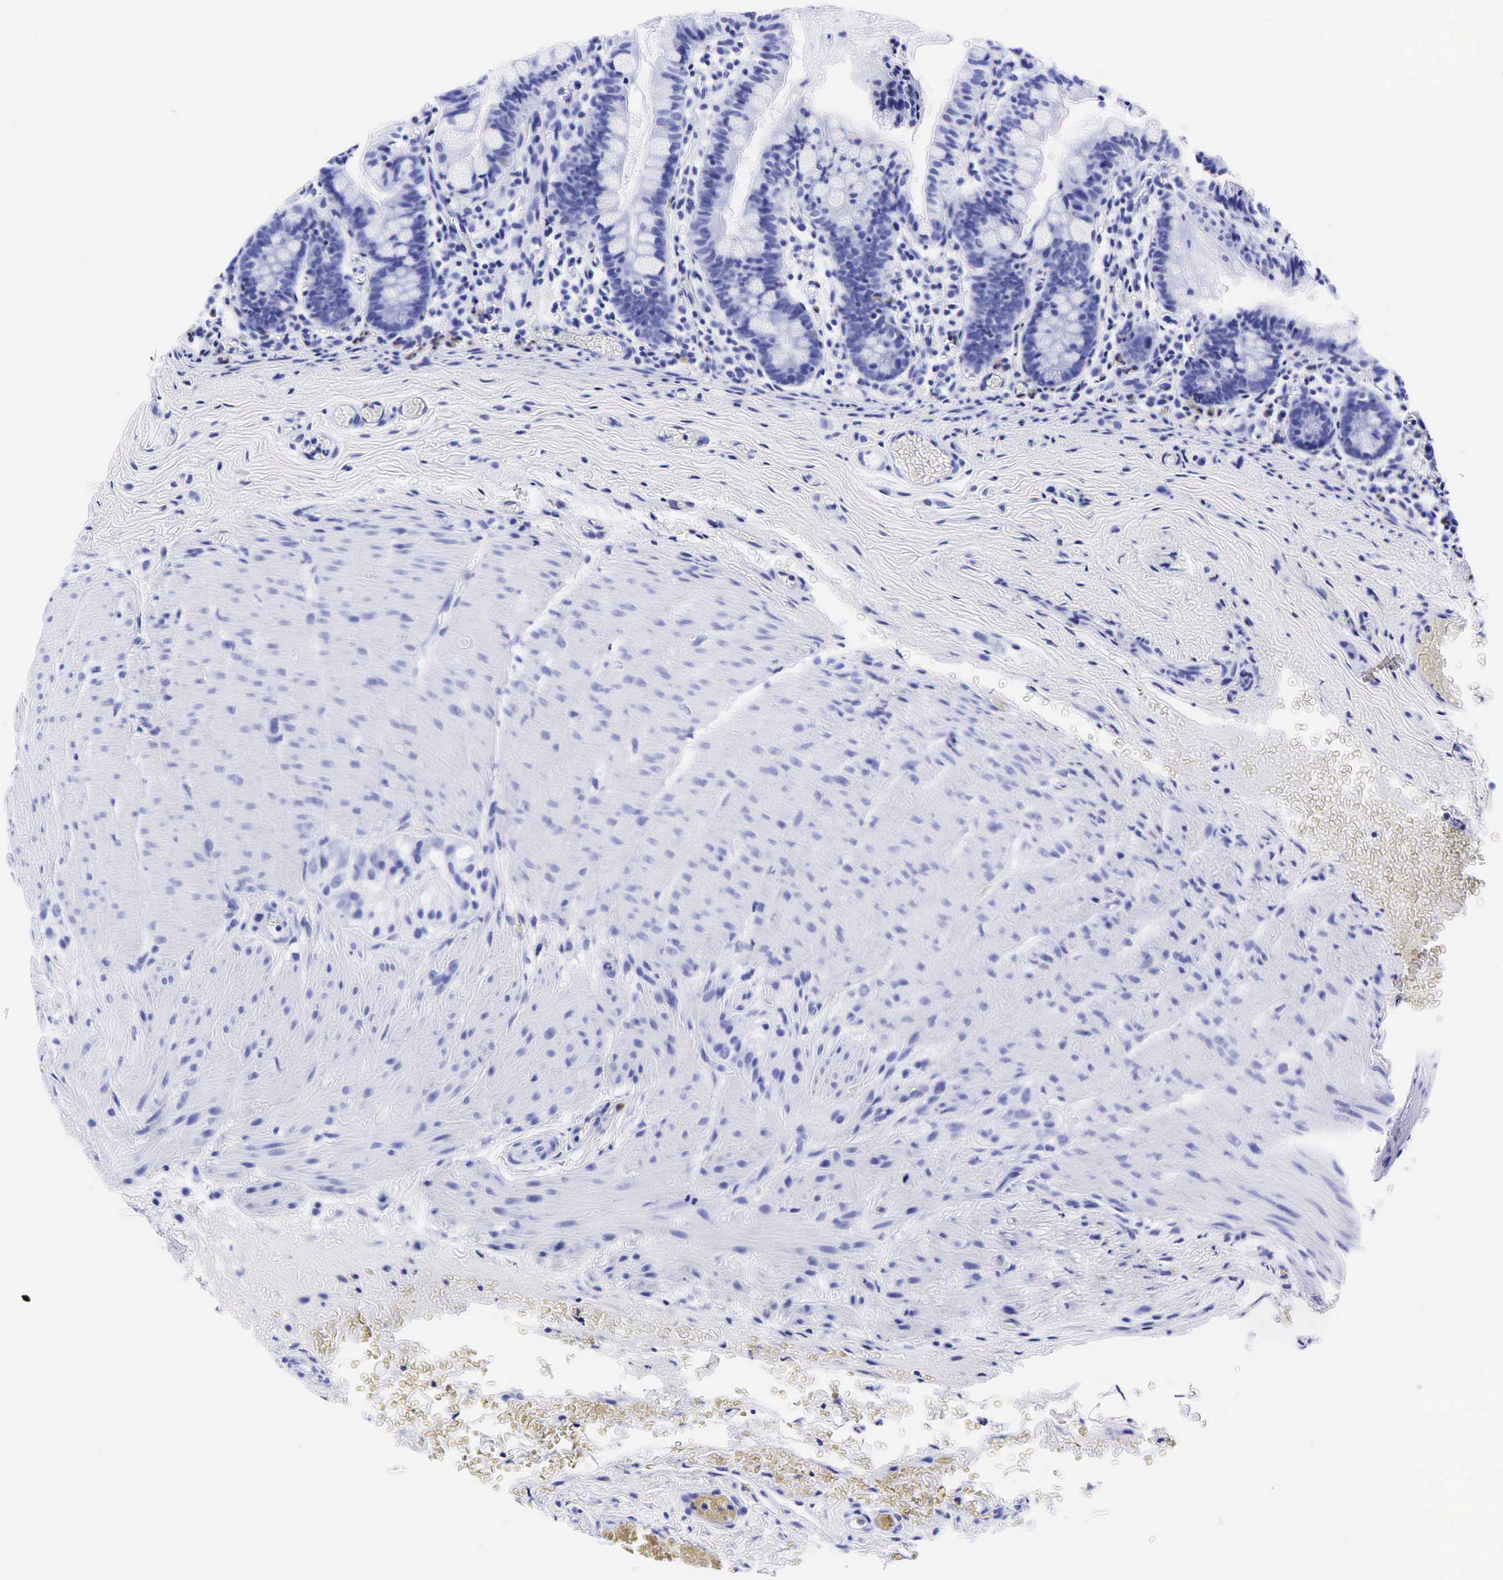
{"staining": {"intensity": "negative", "quantity": "none", "location": "none"}, "tissue": "small intestine", "cell_type": "Glandular cells", "image_type": "normal", "snomed": [{"axis": "morphology", "description": "Normal tissue, NOS"}, {"axis": "topography", "description": "Small intestine"}], "caption": "This image is of benign small intestine stained with IHC to label a protein in brown with the nuclei are counter-stained blue. There is no expression in glandular cells.", "gene": "GAST", "patient": {"sex": "male", "age": 1}}